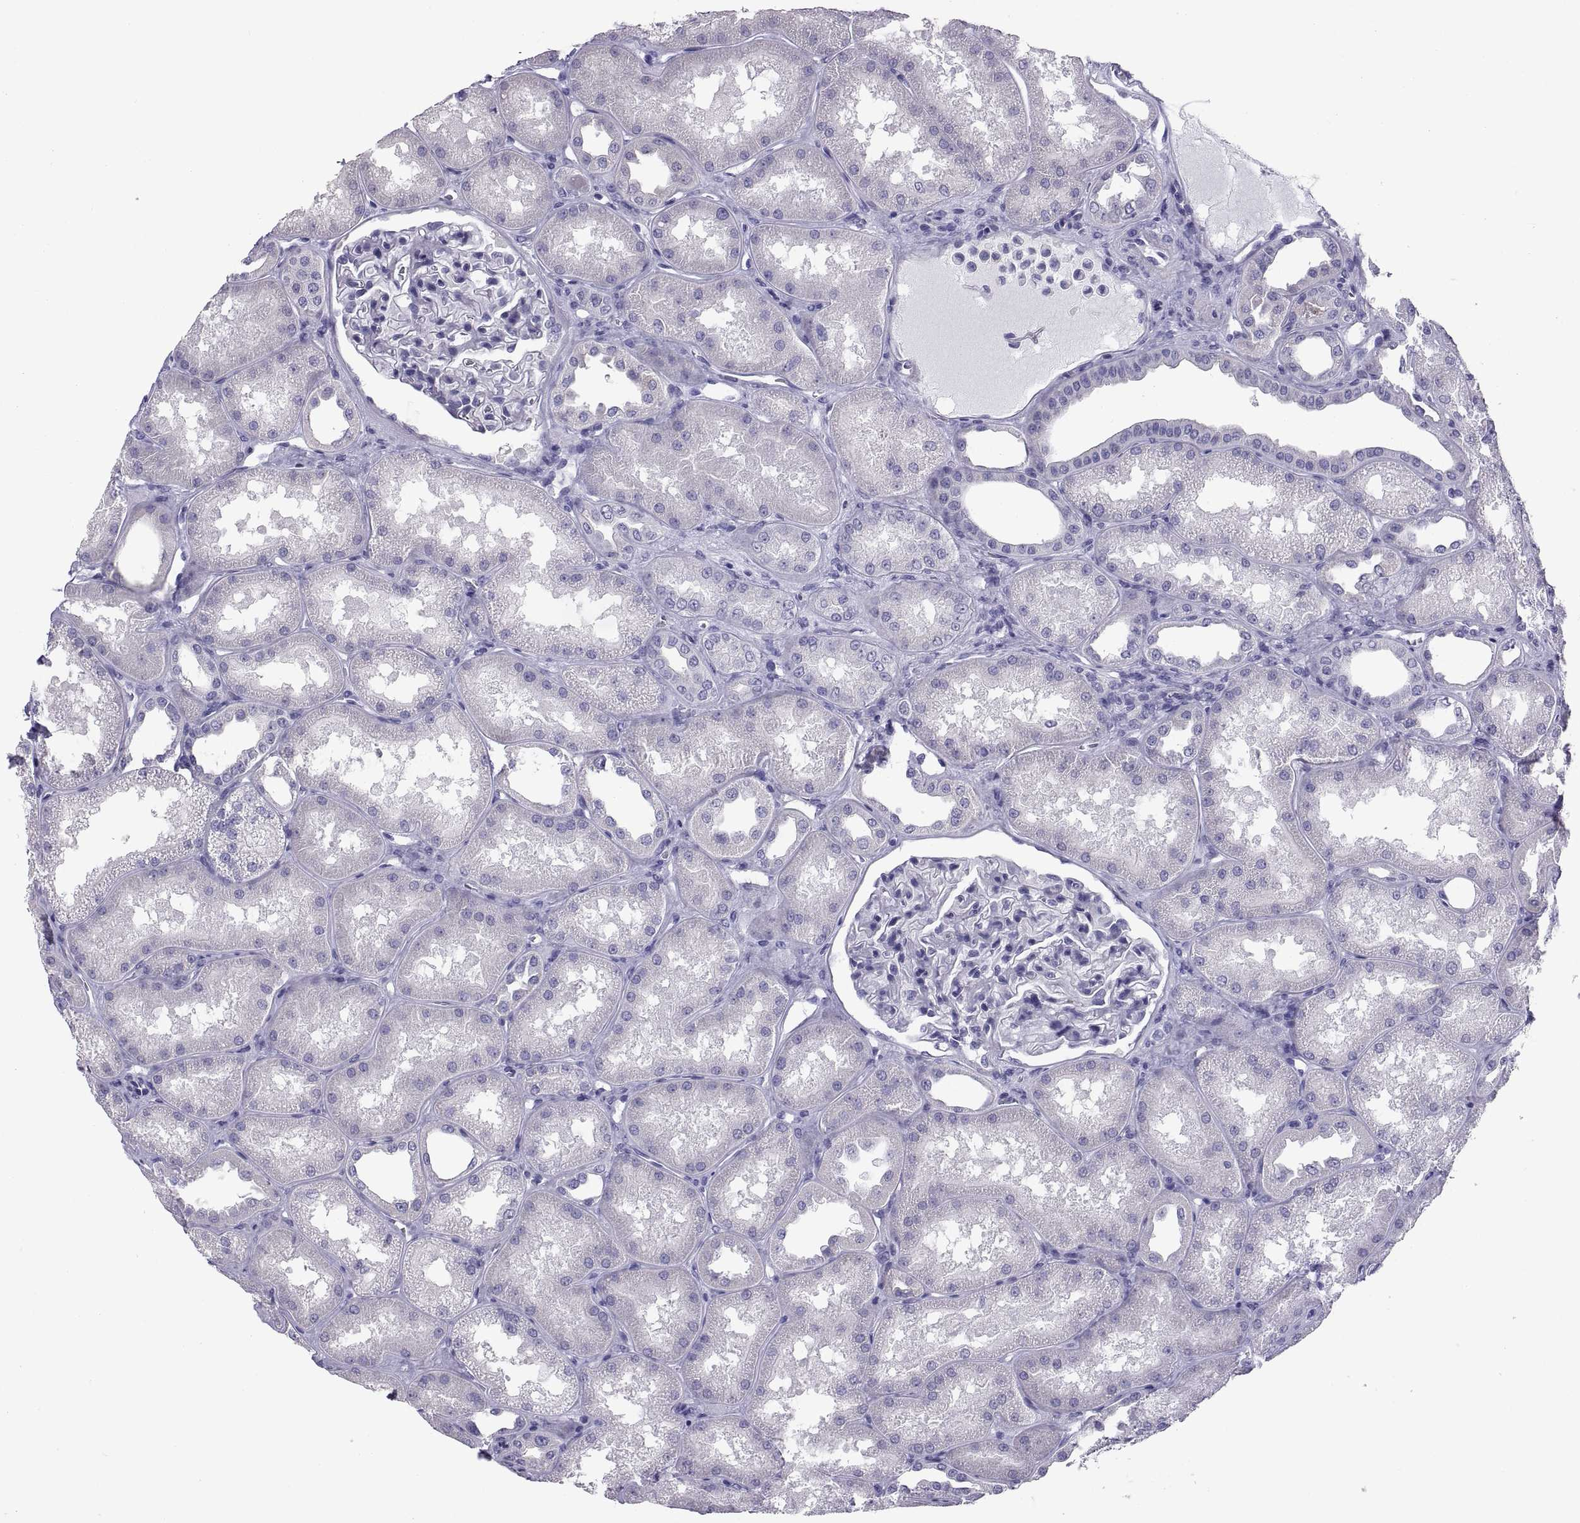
{"staining": {"intensity": "negative", "quantity": "none", "location": "none"}, "tissue": "kidney", "cell_type": "Cells in glomeruli", "image_type": "normal", "snomed": [{"axis": "morphology", "description": "Normal tissue, NOS"}, {"axis": "topography", "description": "Kidney"}], "caption": "An image of human kidney is negative for staining in cells in glomeruli. (DAB immunohistochemistry (IHC) with hematoxylin counter stain).", "gene": "RNASE12", "patient": {"sex": "male", "age": 61}}